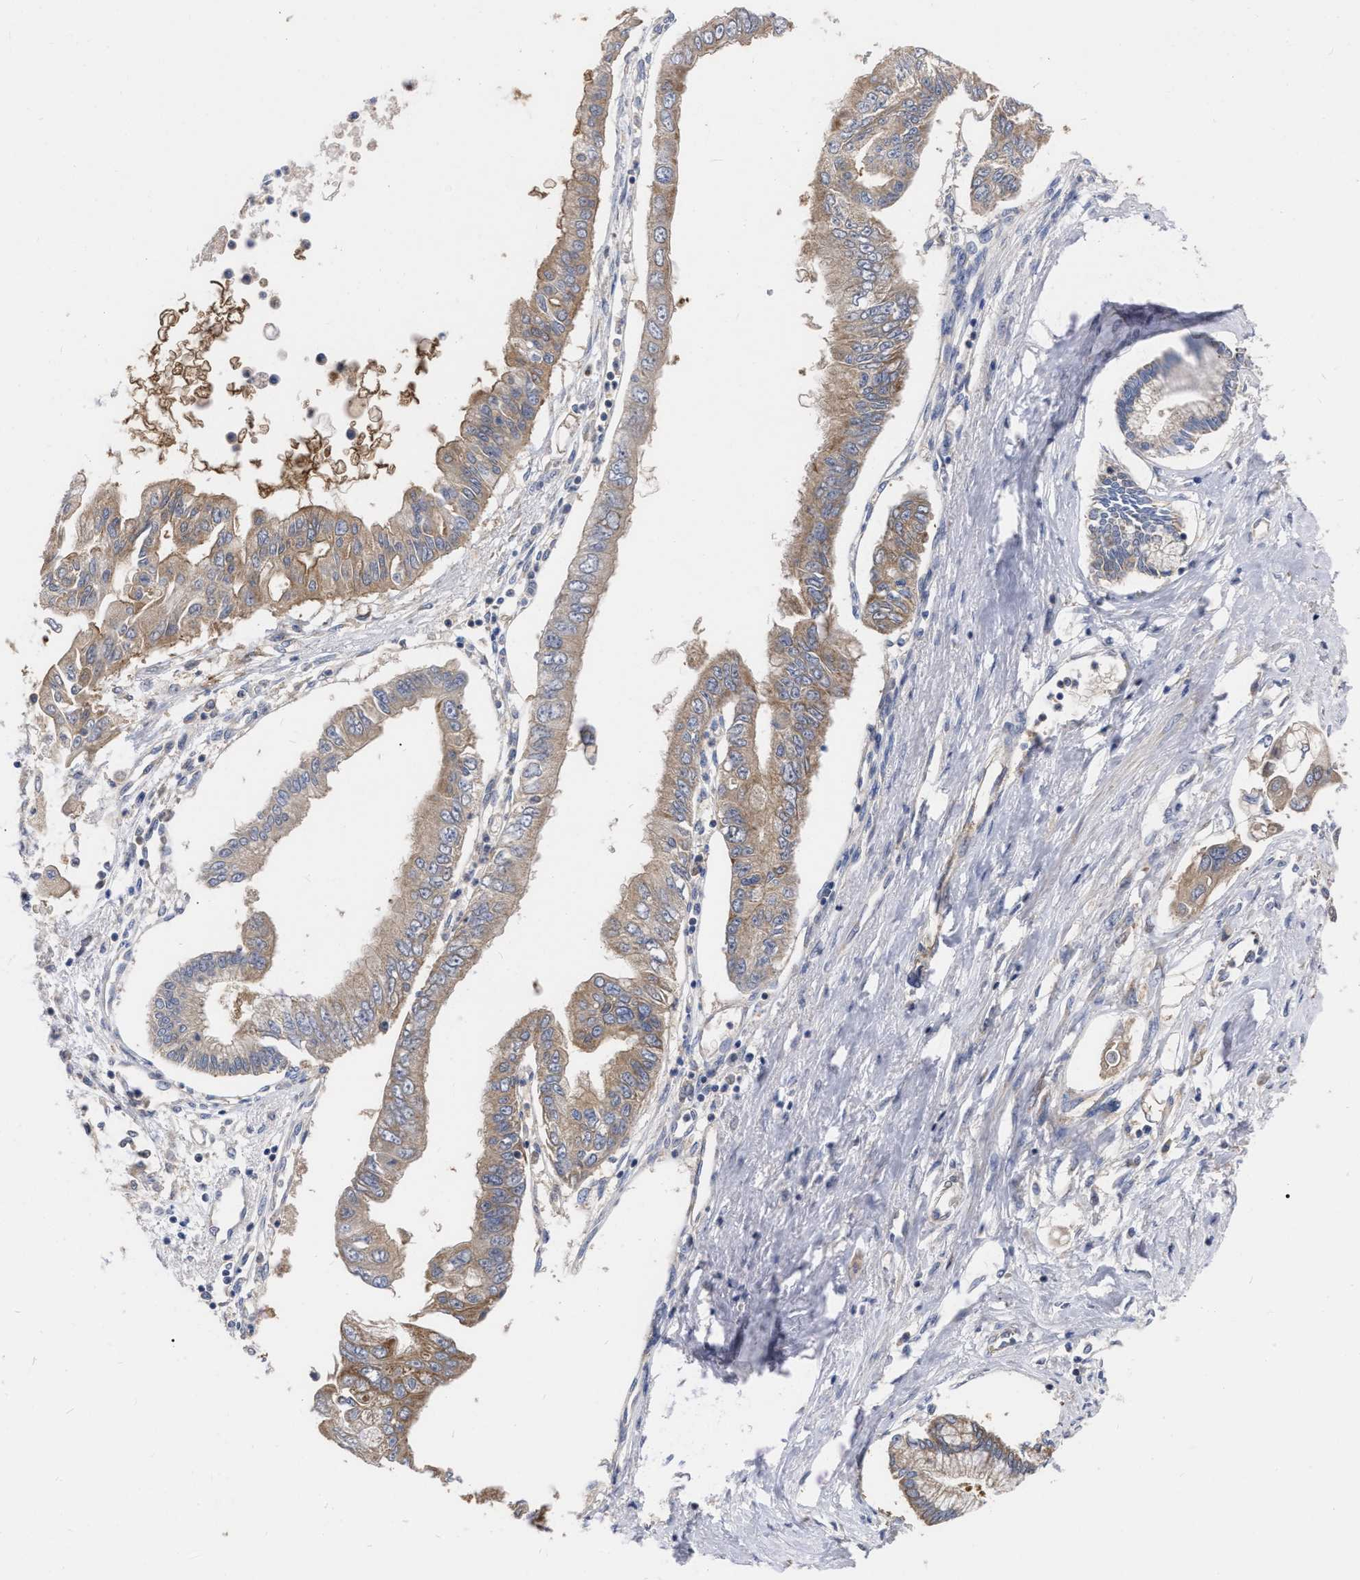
{"staining": {"intensity": "moderate", "quantity": ">75%", "location": "cytoplasmic/membranous"}, "tissue": "pancreatic cancer", "cell_type": "Tumor cells", "image_type": "cancer", "snomed": [{"axis": "morphology", "description": "Adenocarcinoma, NOS"}, {"axis": "topography", "description": "Pancreas"}], "caption": "The immunohistochemical stain highlights moderate cytoplasmic/membranous staining in tumor cells of pancreatic cancer tissue.", "gene": "CDKN2C", "patient": {"sex": "female", "age": 77}}